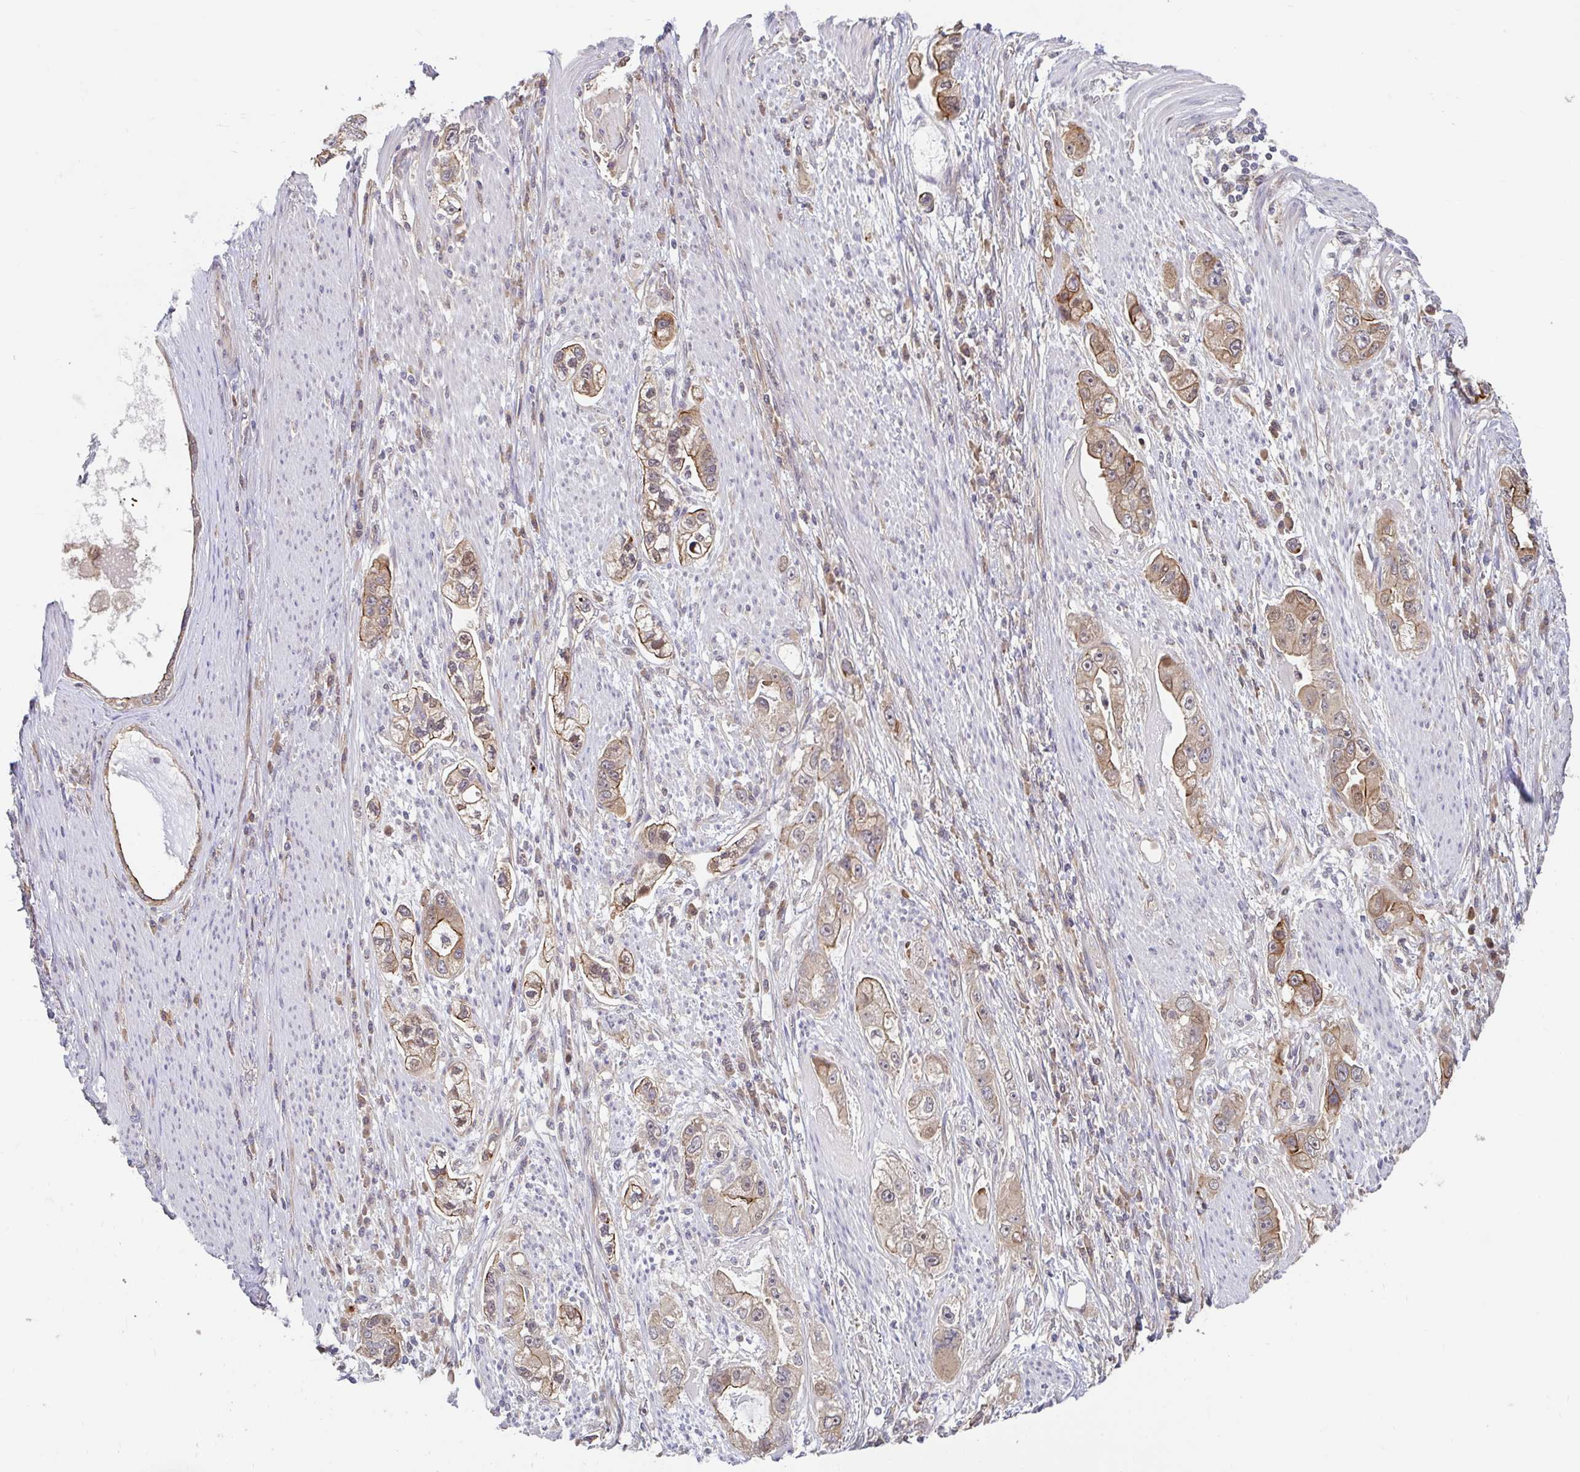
{"staining": {"intensity": "weak", "quantity": "25%-75%", "location": "cytoplasmic/membranous"}, "tissue": "stomach cancer", "cell_type": "Tumor cells", "image_type": "cancer", "snomed": [{"axis": "morphology", "description": "Adenocarcinoma, NOS"}, {"axis": "topography", "description": "Stomach, lower"}], "caption": "Stomach adenocarcinoma stained with immunohistochemistry (IHC) shows weak cytoplasmic/membranous positivity in approximately 25%-75% of tumor cells.", "gene": "STYXL1", "patient": {"sex": "female", "age": 93}}